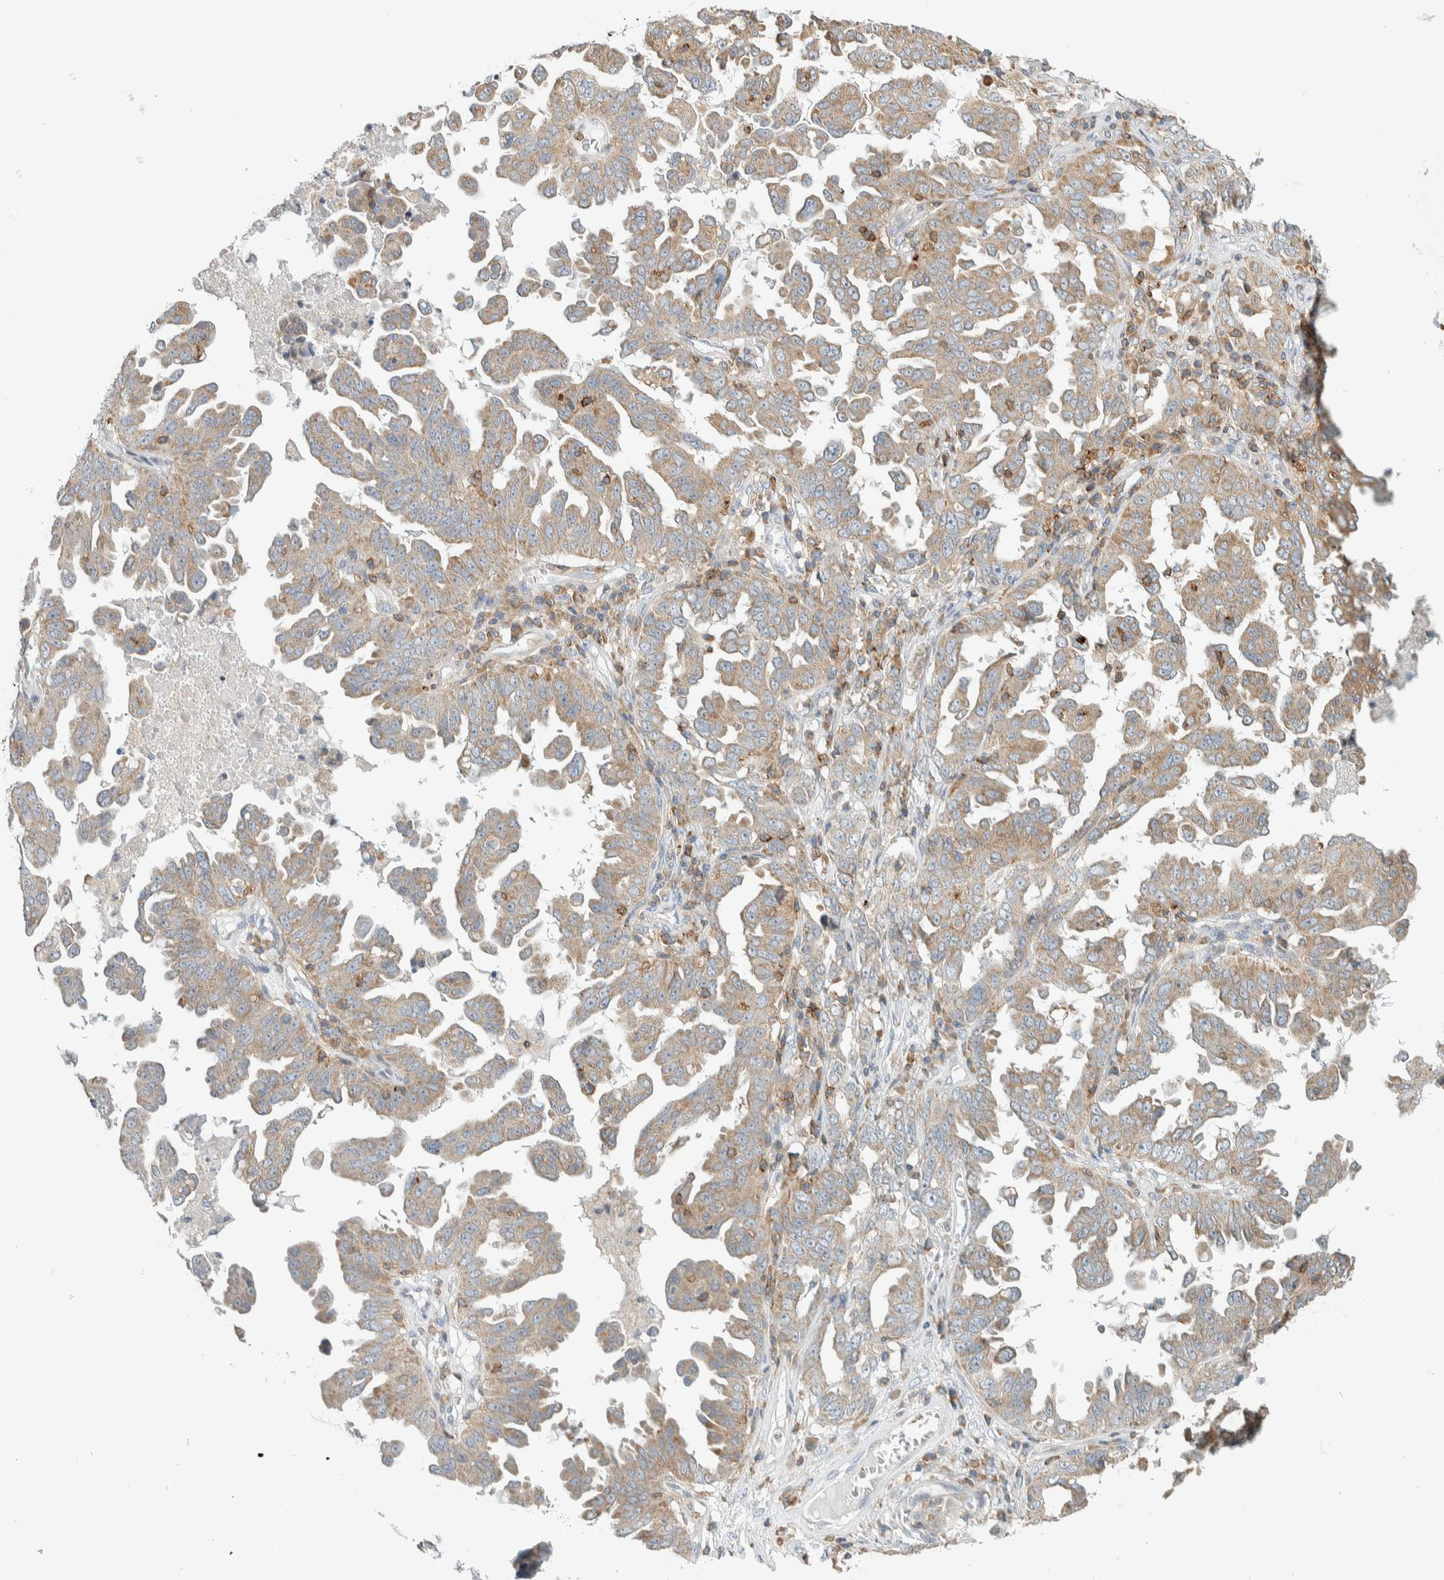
{"staining": {"intensity": "weak", "quantity": ">75%", "location": "cytoplasmic/membranous"}, "tissue": "ovarian cancer", "cell_type": "Tumor cells", "image_type": "cancer", "snomed": [{"axis": "morphology", "description": "Carcinoma, endometroid"}, {"axis": "topography", "description": "Ovary"}], "caption": "Protein staining by IHC displays weak cytoplasmic/membranous expression in about >75% of tumor cells in endometroid carcinoma (ovarian). The staining was performed using DAB, with brown indicating positive protein expression. Nuclei are stained blue with hematoxylin.", "gene": "CCDC57", "patient": {"sex": "female", "age": 62}}